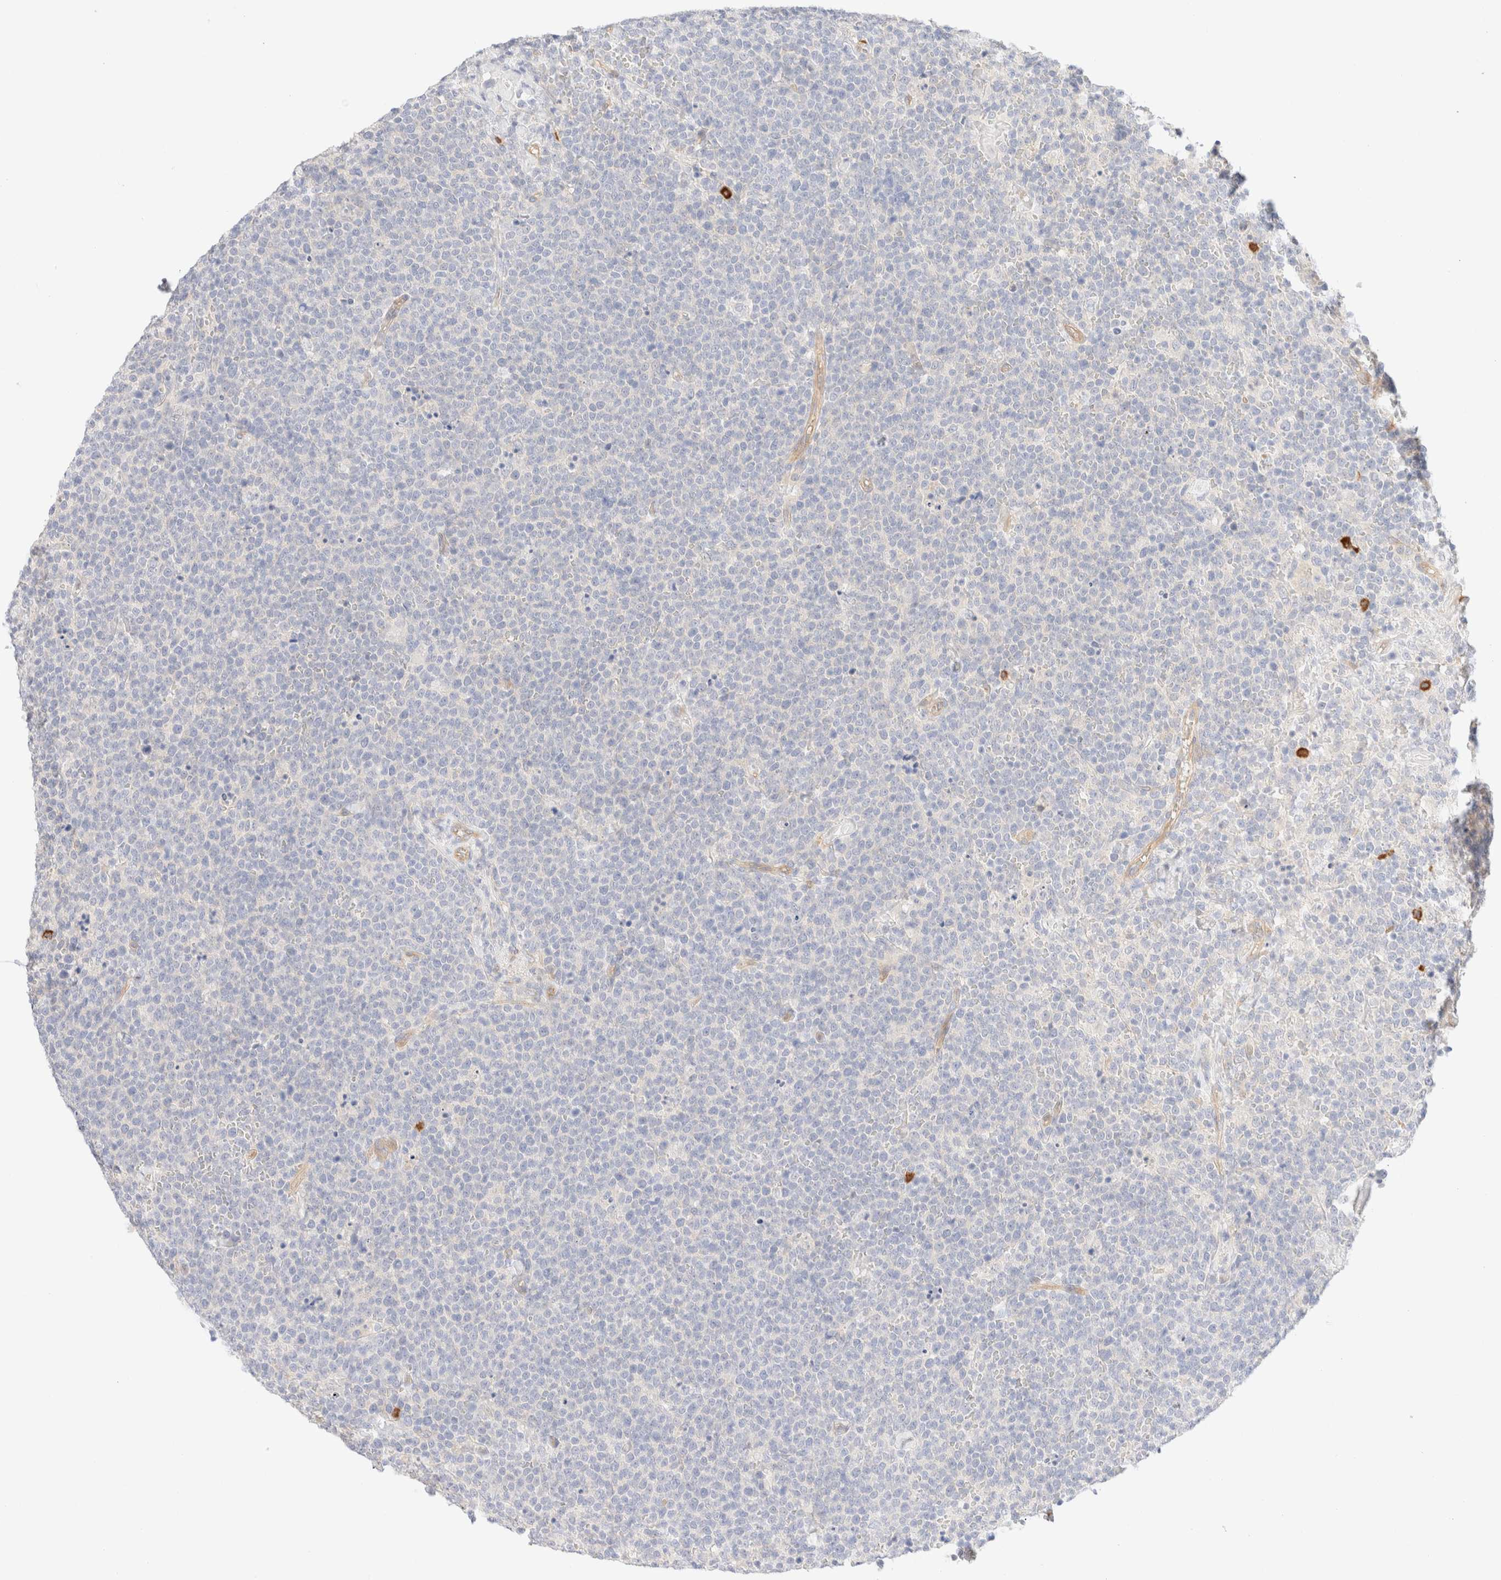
{"staining": {"intensity": "negative", "quantity": "none", "location": "none"}, "tissue": "lymphoma", "cell_type": "Tumor cells", "image_type": "cancer", "snomed": [{"axis": "morphology", "description": "Malignant lymphoma, non-Hodgkin's type, High grade"}, {"axis": "topography", "description": "Lymph node"}], "caption": "This is a image of immunohistochemistry staining of high-grade malignant lymphoma, non-Hodgkin's type, which shows no staining in tumor cells. (IHC, brightfield microscopy, high magnification).", "gene": "NIBAN2", "patient": {"sex": "male", "age": 61}}